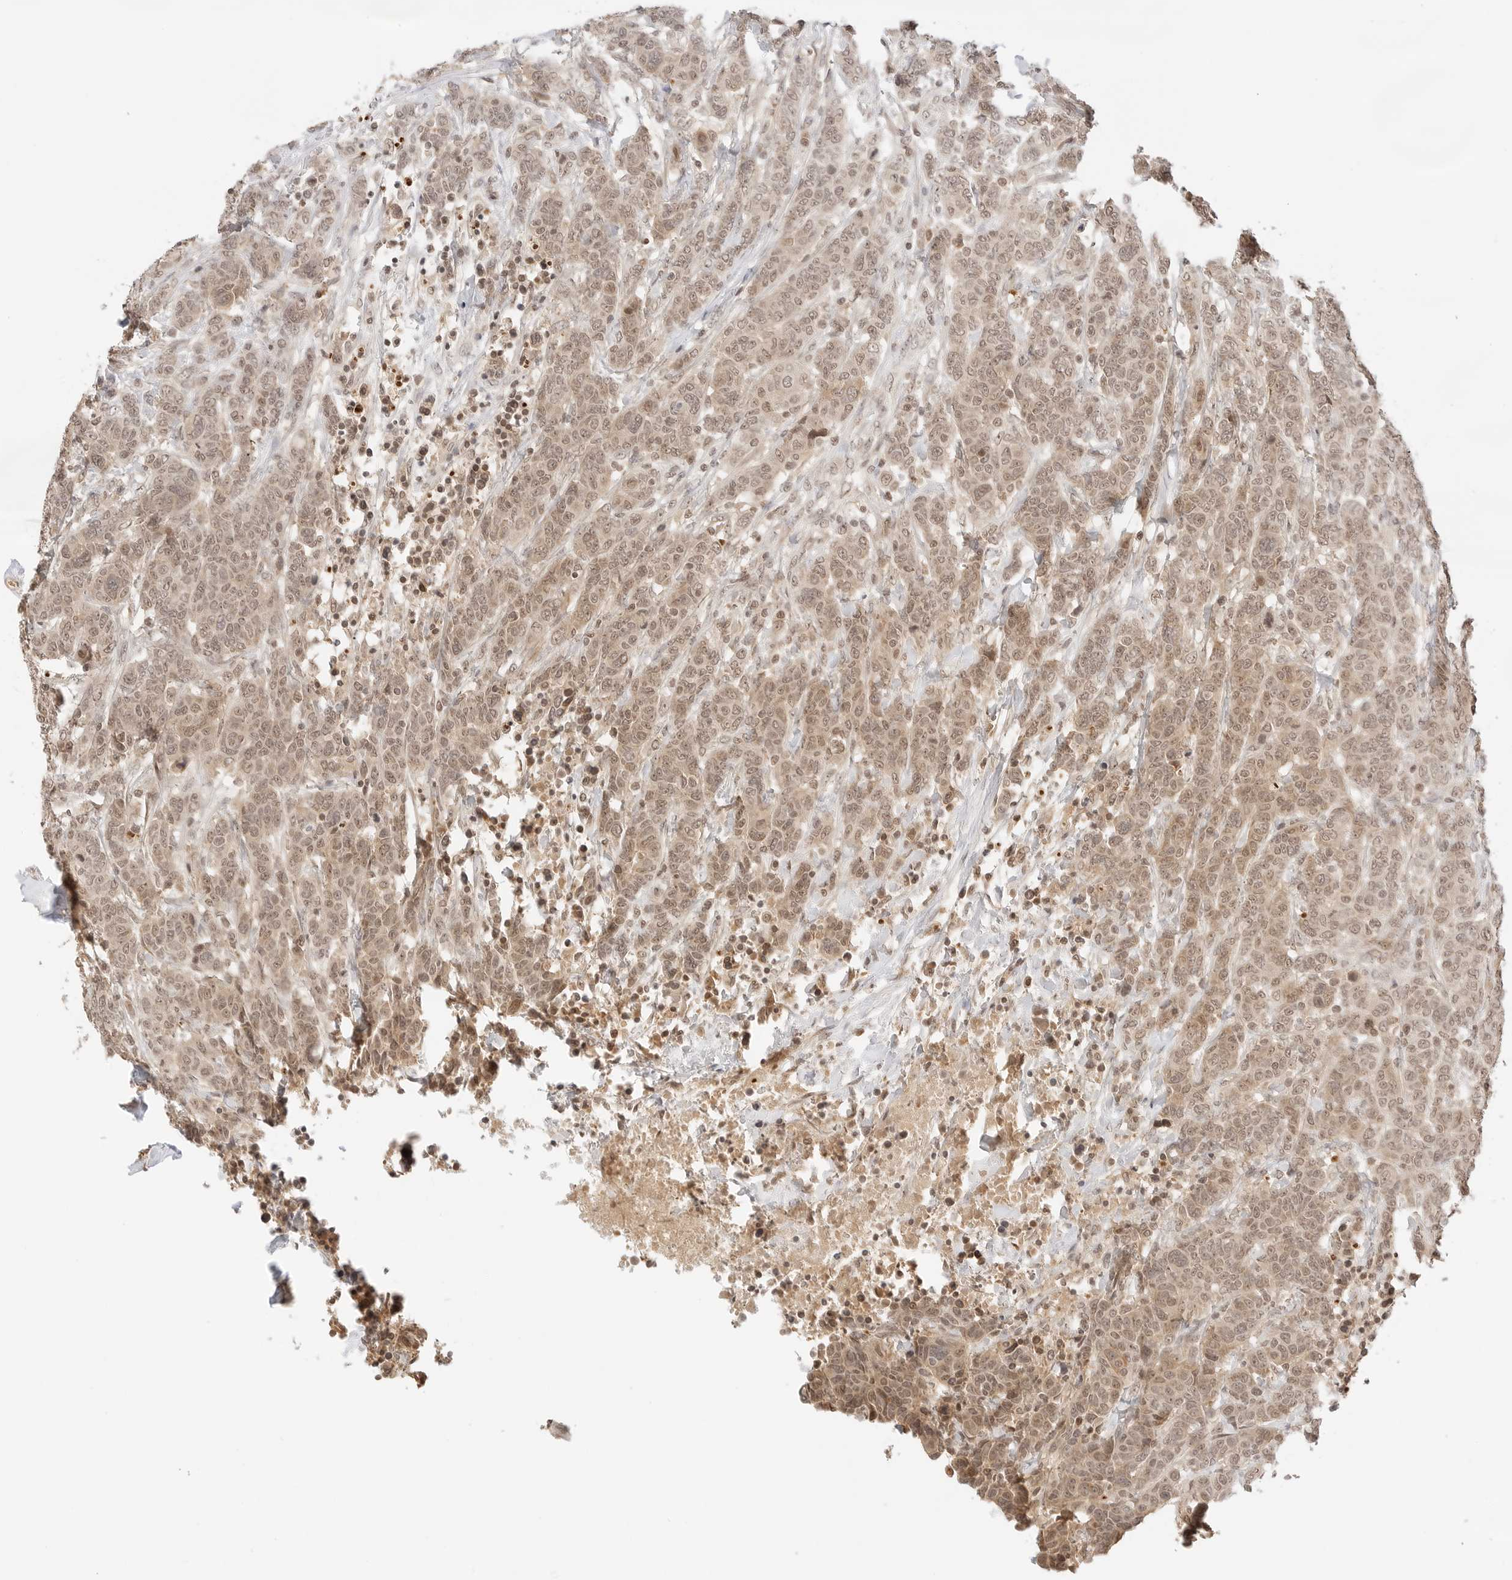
{"staining": {"intensity": "moderate", "quantity": ">75%", "location": "cytoplasmic/membranous,nuclear"}, "tissue": "breast cancer", "cell_type": "Tumor cells", "image_type": "cancer", "snomed": [{"axis": "morphology", "description": "Duct carcinoma"}, {"axis": "topography", "description": "Breast"}], "caption": "A brown stain highlights moderate cytoplasmic/membranous and nuclear positivity of a protein in human breast invasive ductal carcinoma tumor cells. (DAB = brown stain, brightfield microscopy at high magnification).", "gene": "SEPTIN4", "patient": {"sex": "female", "age": 37}}